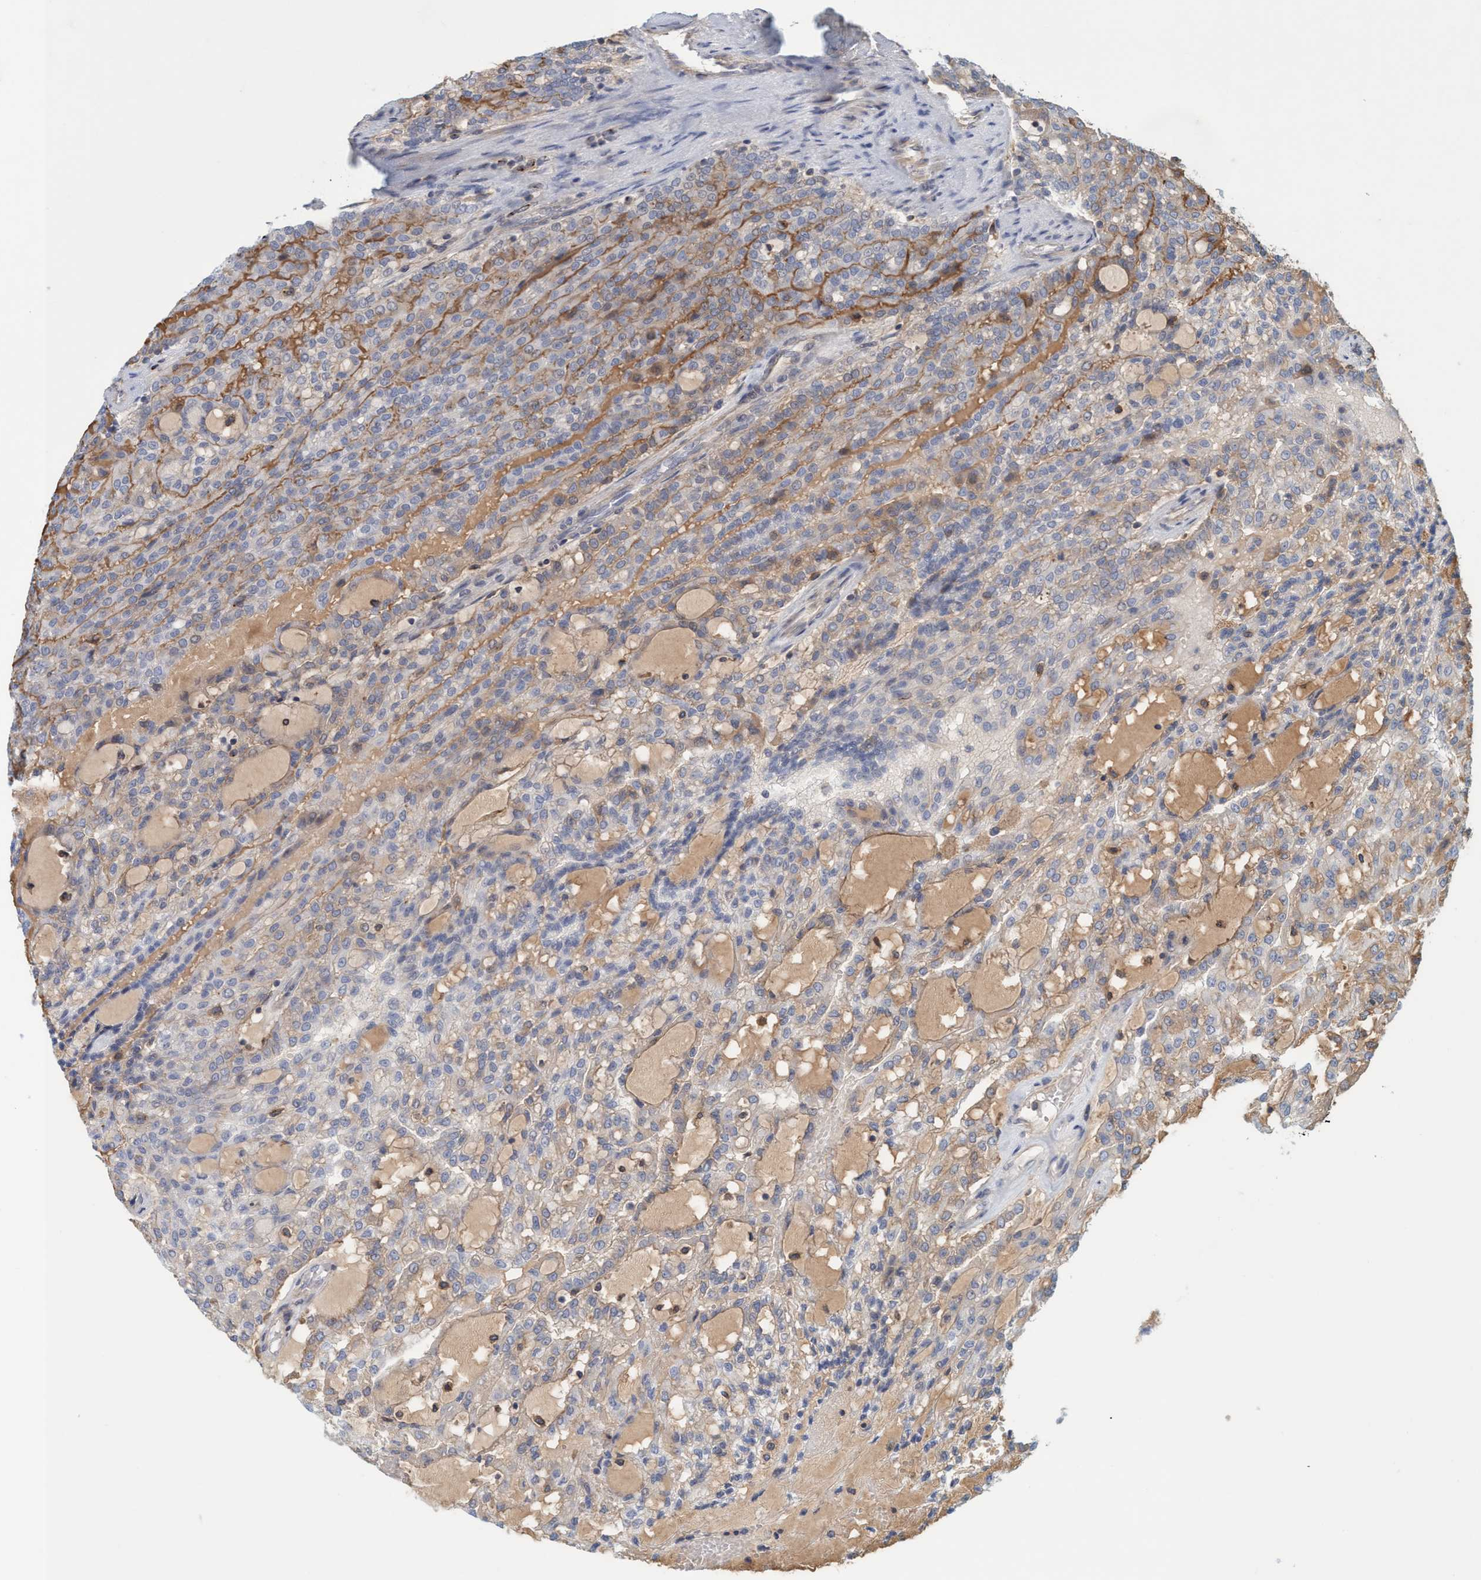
{"staining": {"intensity": "negative", "quantity": "none", "location": "none"}, "tissue": "renal cancer", "cell_type": "Tumor cells", "image_type": "cancer", "snomed": [{"axis": "morphology", "description": "Adenocarcinoma, NOS"}, {"axis": "topography", "description": "Kidney"}], "caption": "A high-resolution histopathology image shows immunohistochemistry staining of renal cancer (adenocarcinoma), which demonstrates no significant positivity in tumor cells. The staining is performed using DAB (3,3'-diaminobenzidine) brown chromogen with nuclei counter-stained in using hematoxylin.", "gene": "SPECC1", "patient": {"sex": "male", "age": 63}}